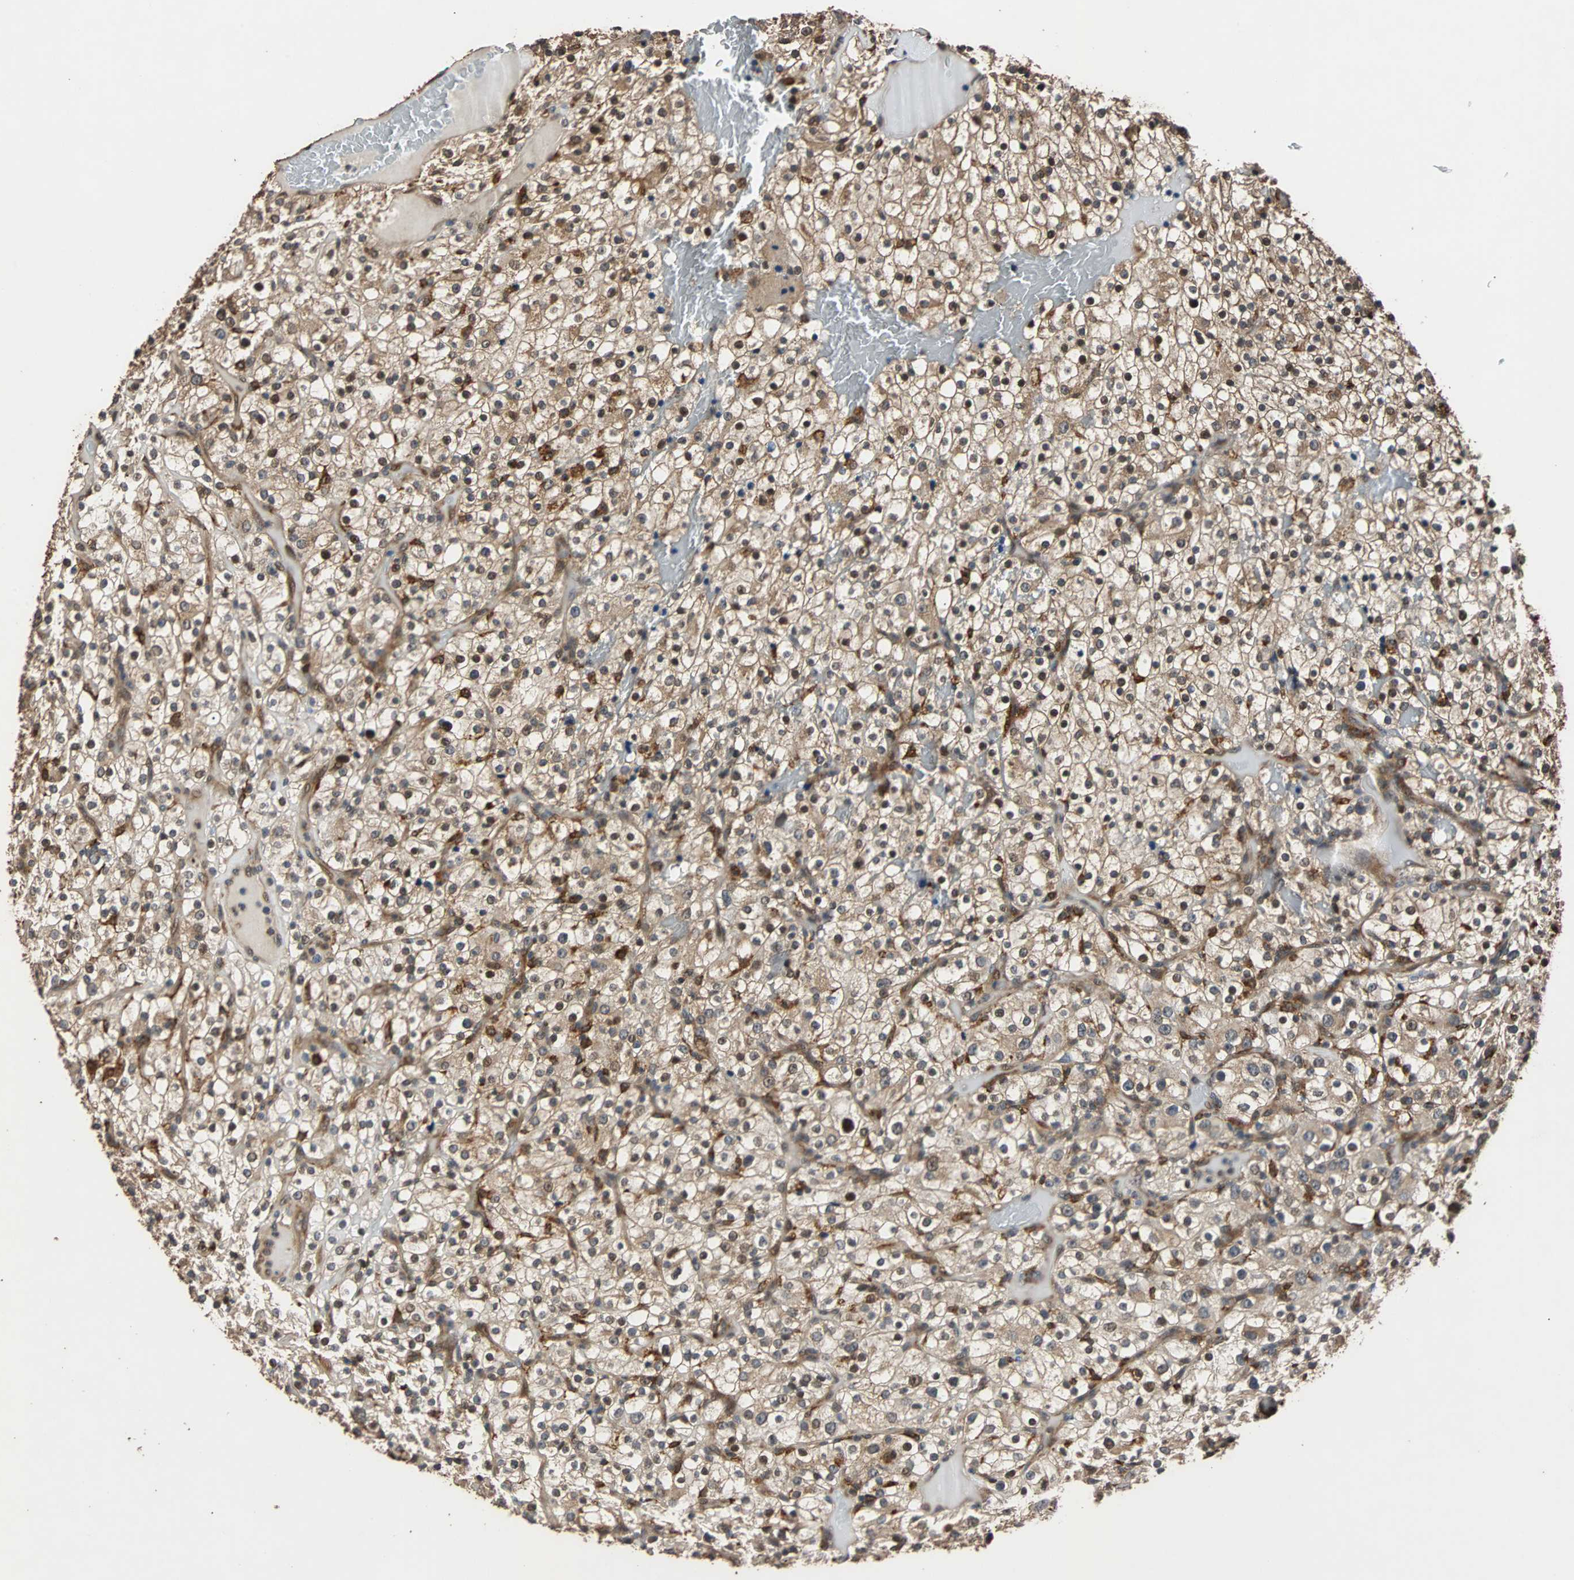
{"staining": {"intensity": "strong", "quantity": ">75%", "location": "cytoplasmic/membranous,nuclear"}, "tissue": "renal cancer", "cell_type": "Tumor cells", "image_type": "cancer", "snomed": [{"axis": "morphology", "description": "Normal tissue, NOS"}, {"axis": "morphology", "description": "Adenocarcinoma, NOS"}, {"axis": "topography", "description": "Kidney"}], "caption": "High-magnification brightfield microscopy of renal cancer (adenocarcinoma) stained with DAB (3,3'-diaminobenzidine) (brown) and counterstained with hematoxylin (blue). tumor cells exhibit strong cytoplasmic/membranous and nuclear positivity is present in about>75% of cells. (DAB (3,3'-diaminobenzidine) = brown stain, brightfield microscopy at high magnification).", "gene": "USP31", "patient": {"sex": "female", "age": 72}}